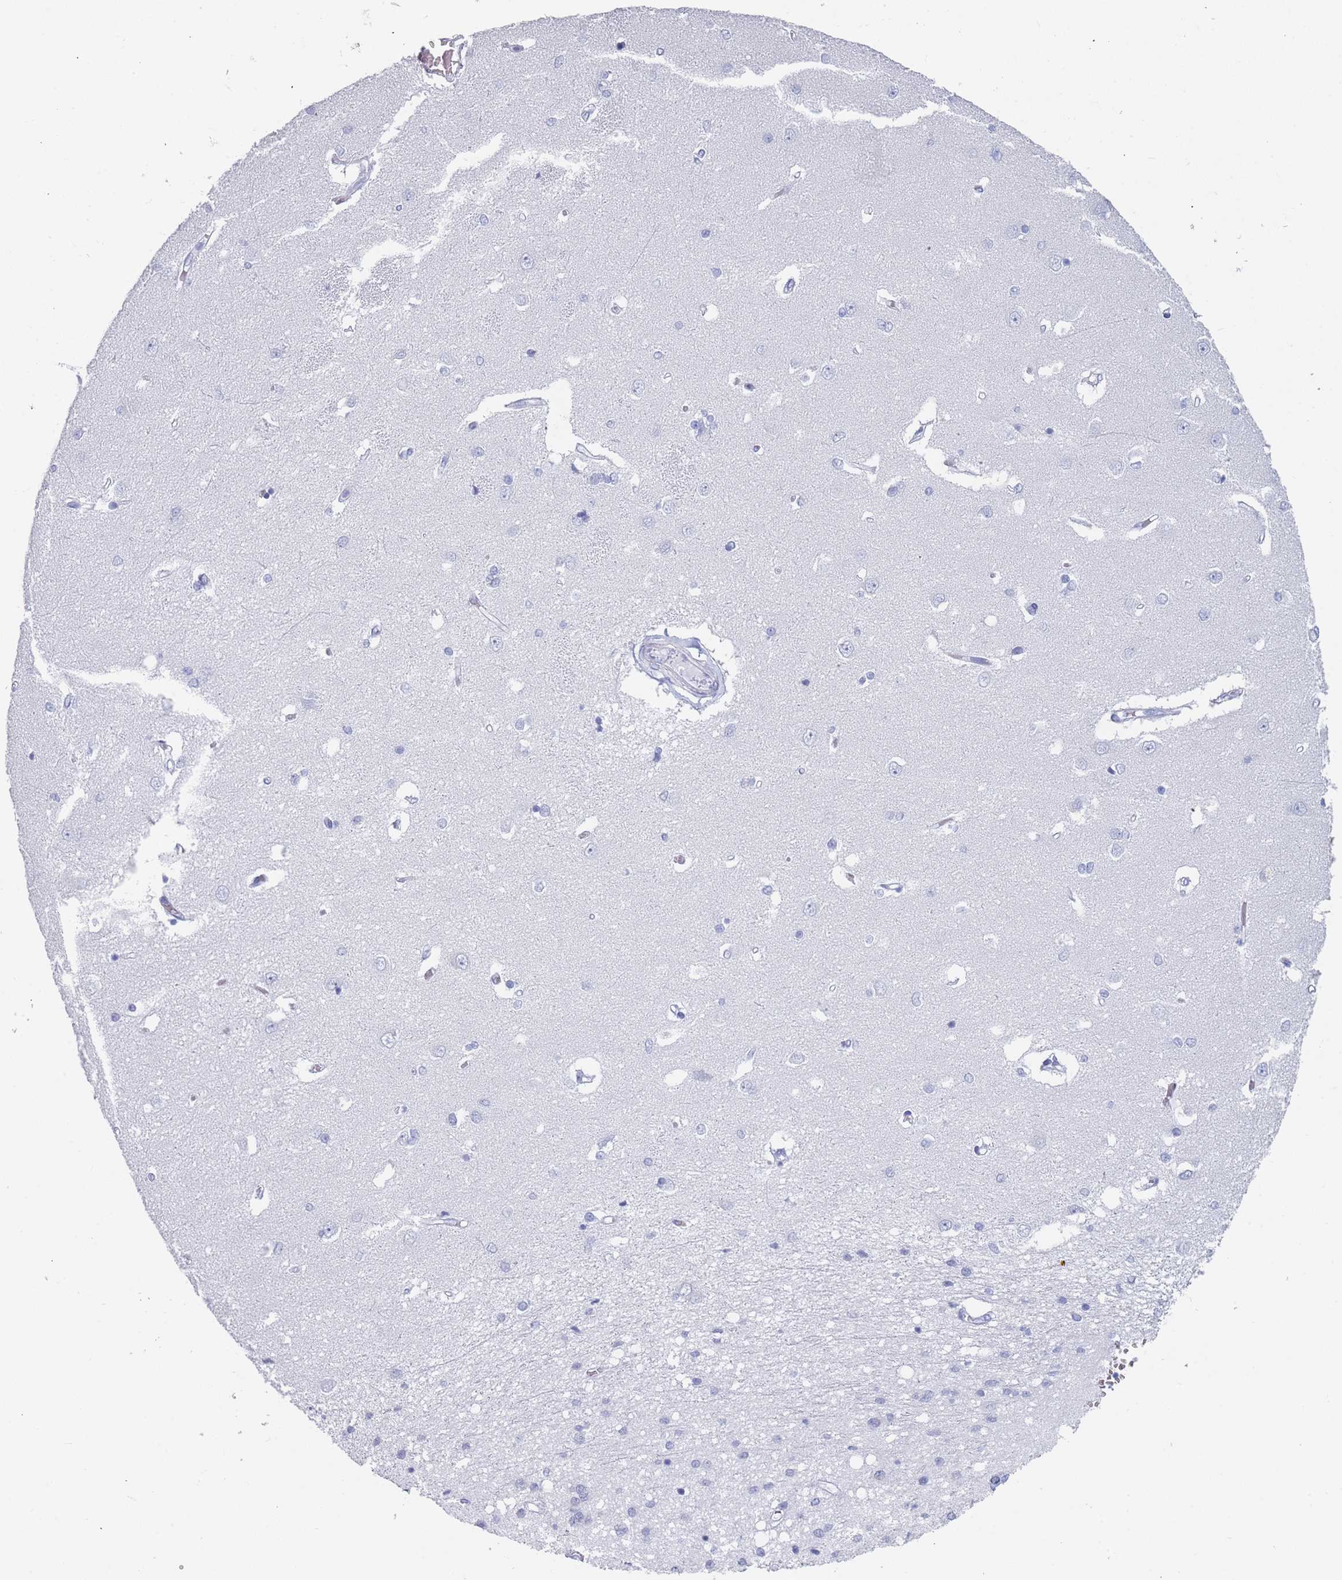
{"staining": {"intensity": "negative", "quantity": "none", "location": "none"}, "tissue": "caudate", "cell_type": "Glial cells", "image_type": "normal", "snomed": [{"axis": "morphology", "description": "Normal tissue, NOS"}, {"axis": "topography", "description": "Lateral ventricle wall"}], "caption": "Caudate was stained to show a protein in brown. There is no significant expression in glial cells. The staining was performed using DAB (3,3'-diaminobenzidine) to visualize the protein expression in brown, while the nuclei were stained in blue with hematoxylin (Magnification: 20x).", "gene": "OR5D16", "patient": {"sex": "male", "age": 37}}